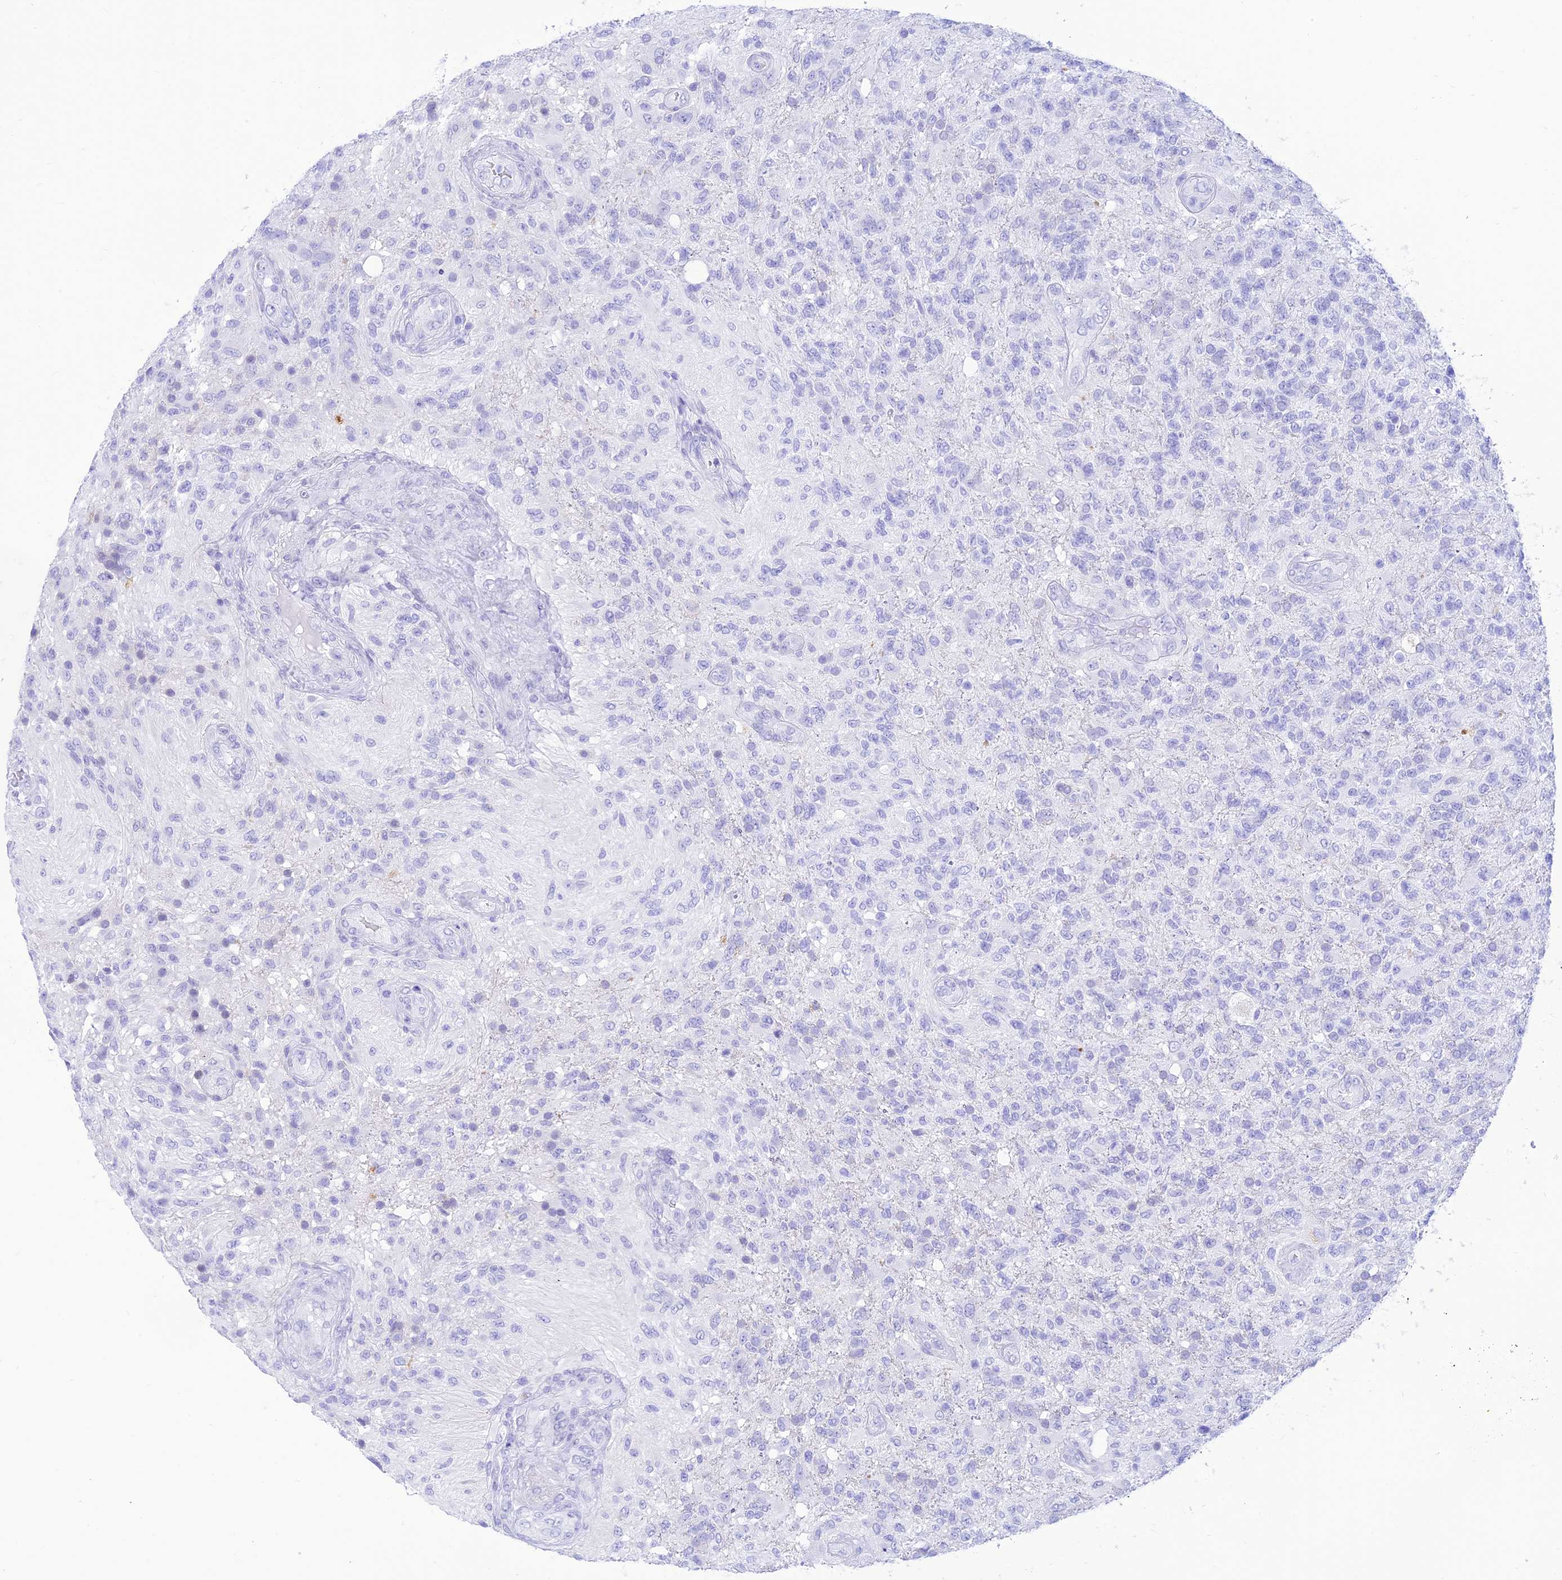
{"staining": {"intensity": "negative", "quantity": "none", "location": "none"}, "tissue": "glioma", "cell_type": "Tumor cells", "image_type": "cancer", "snomed": [{"axis": "morphology", "description": "Glioma, malignant, High grade"}, {"axis": "topography", "description": "Brain"}], "caption": "This is an immunohistochemistry image of malignant glioma (high-grade). There is no staining in tumor cells.", "gene": "PRNP", "patient": {"sex": "male", "age": 56}}